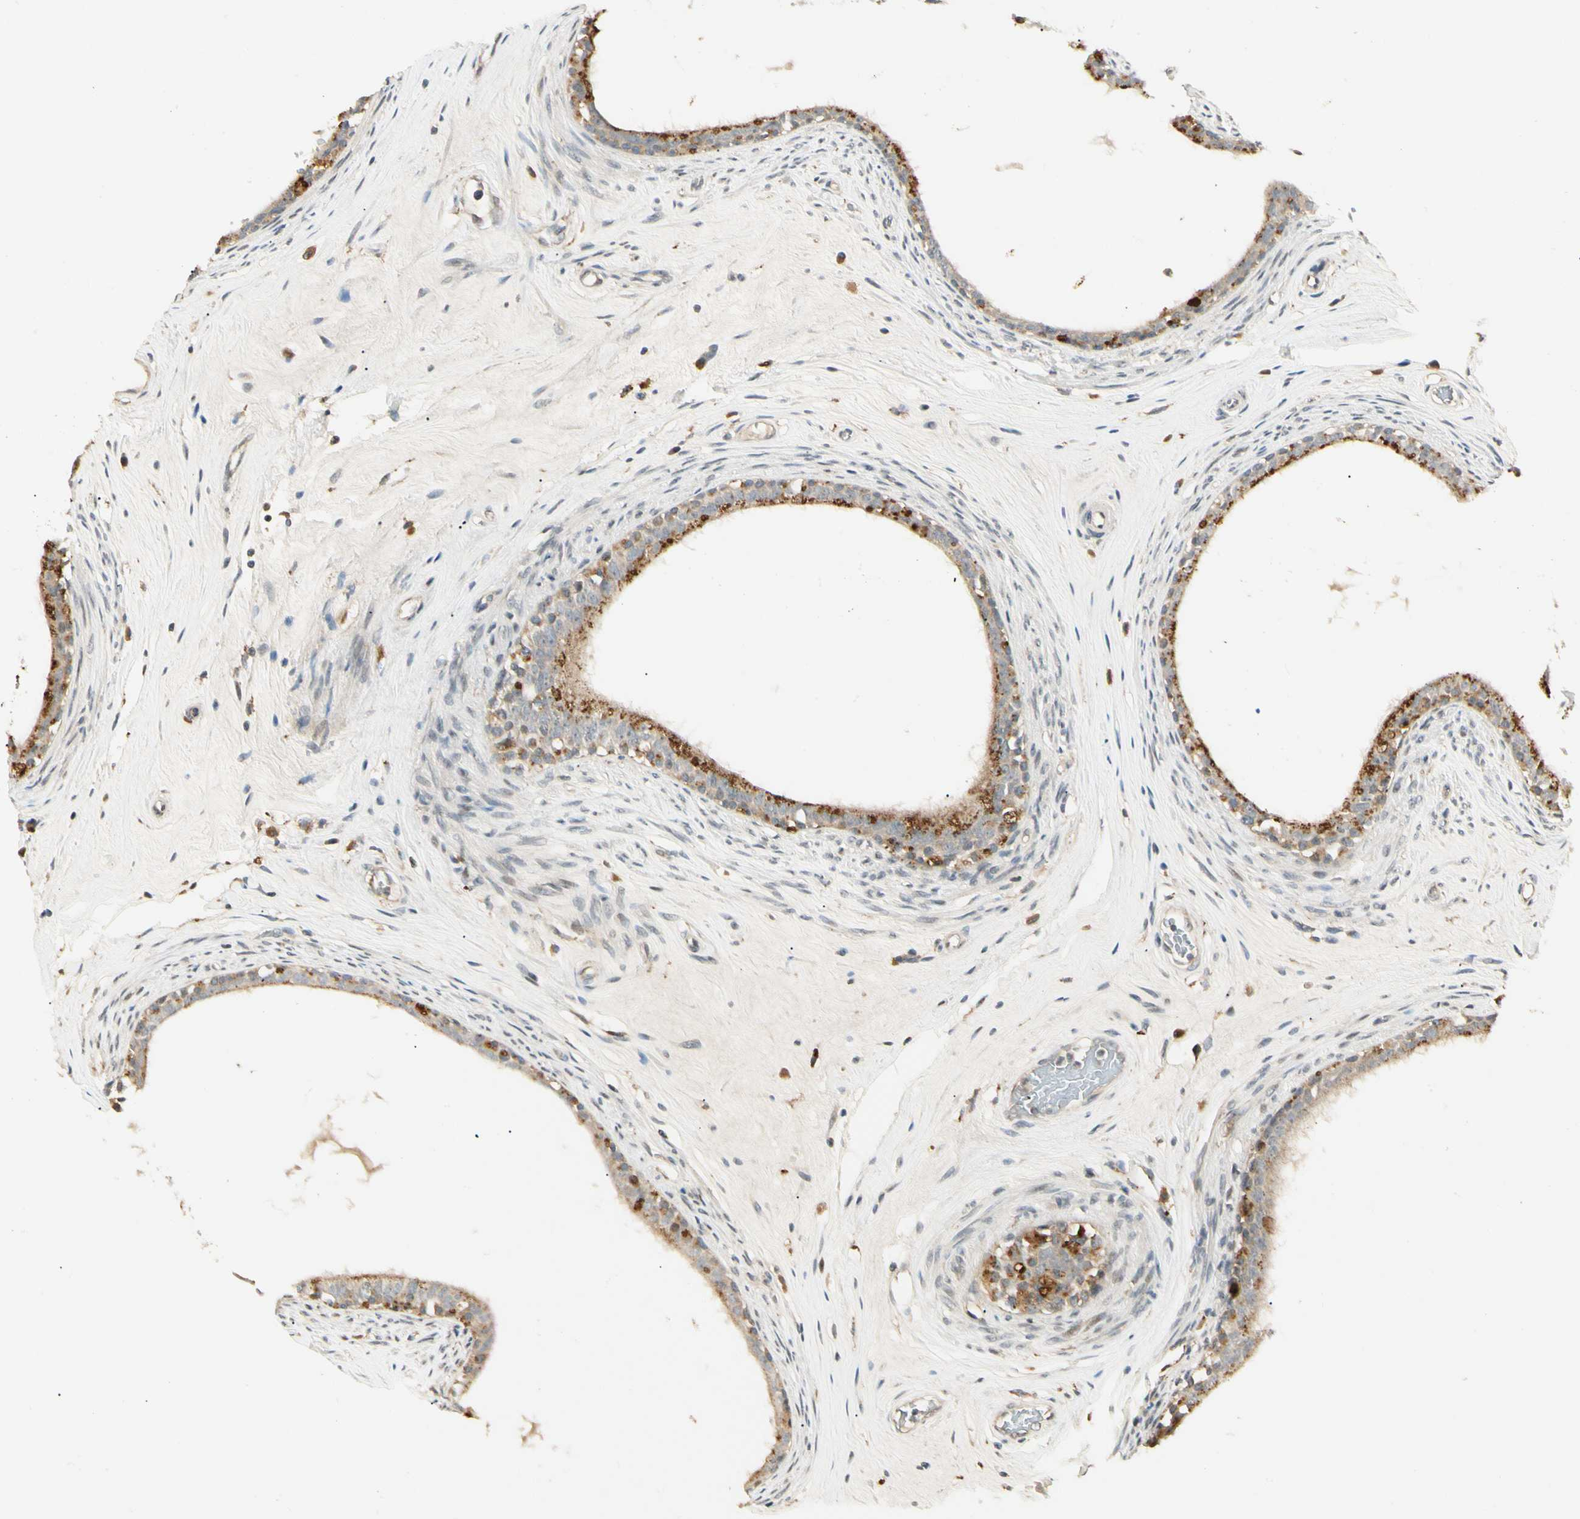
{"staining": {"intensity": "moderate", "quantity": "25%-75%", "location": "cytoplasmic/membranous"}, "tissue": "epididymis", "cell_type": "Glandular cells", "image_type": "normal", "snomed": [{"axis": "morphology", "description": "Normal tissue, NOS"}, {"axis": "morphology", "description": "Inflammation, NOS"}, {"axis": "topography", "description": "Epididymis"}], "caption": "A medium amount of moderate cytoplasmic/membranous staining is seen in approximately 25%-75% of glandular cells in benign epididymis.", "gene": "FNDC3B", "patient": {"sex": "male", "age": 84}}